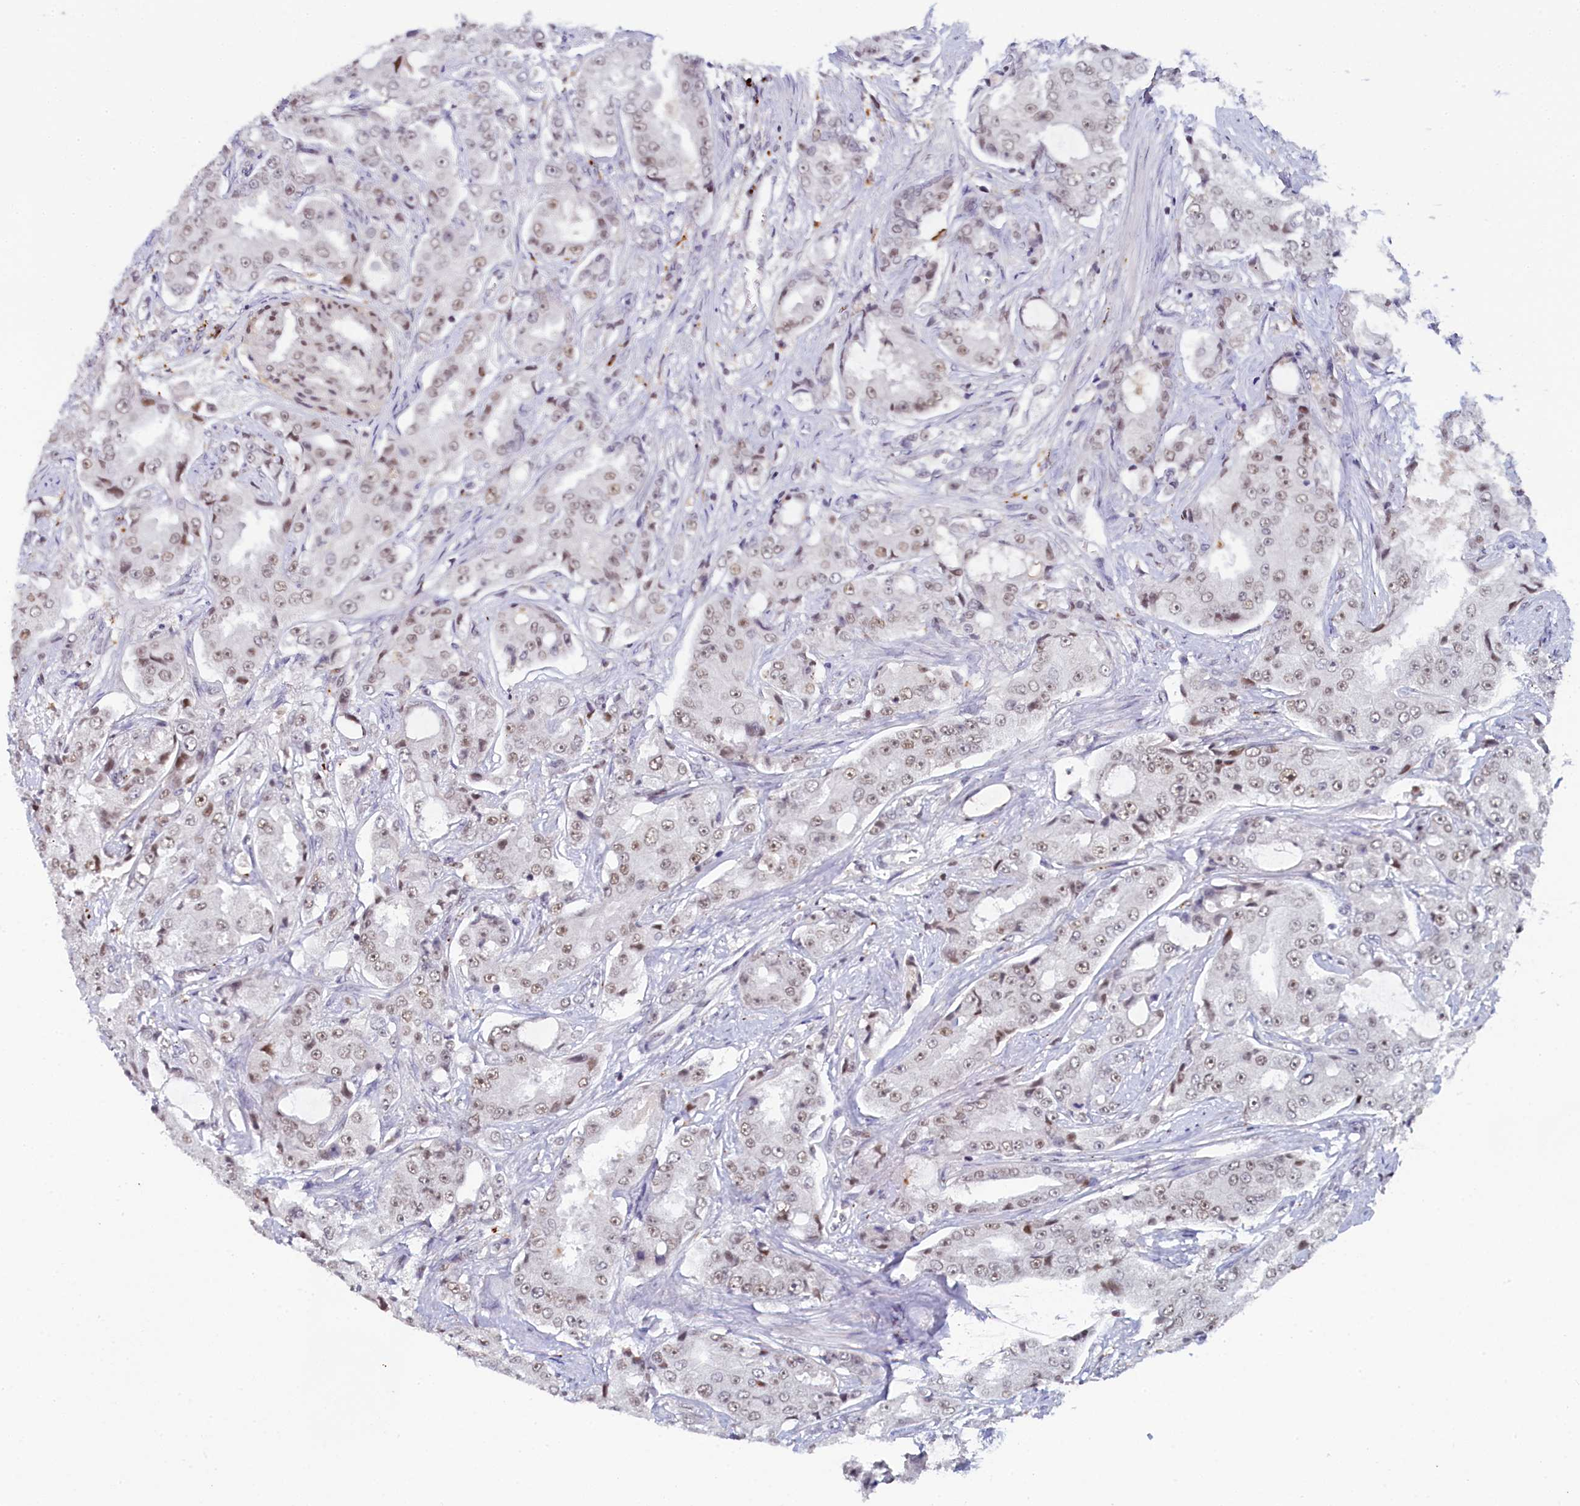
{"staining": {"intensity": "weak", "quantity": ">75%", "location": "nuclear"}, "tissue": "prostate cancer", "cell_type": "Tumor cells", "image_type": "cancer", "snomed": [{"axis": "morphology", "description": "Adenocarcinoma, High grade"}, {"axis": "topography", "description": "Prostate"}], "caption": "Brown immunohistochemical staining in human prostate cancer (adenocarcinoma (high-grade)) shows weak nuclear staining in approximately >75% of tumor cells.", "gene": "INTS14", "patient": {"sex": "male", "age": 73}}